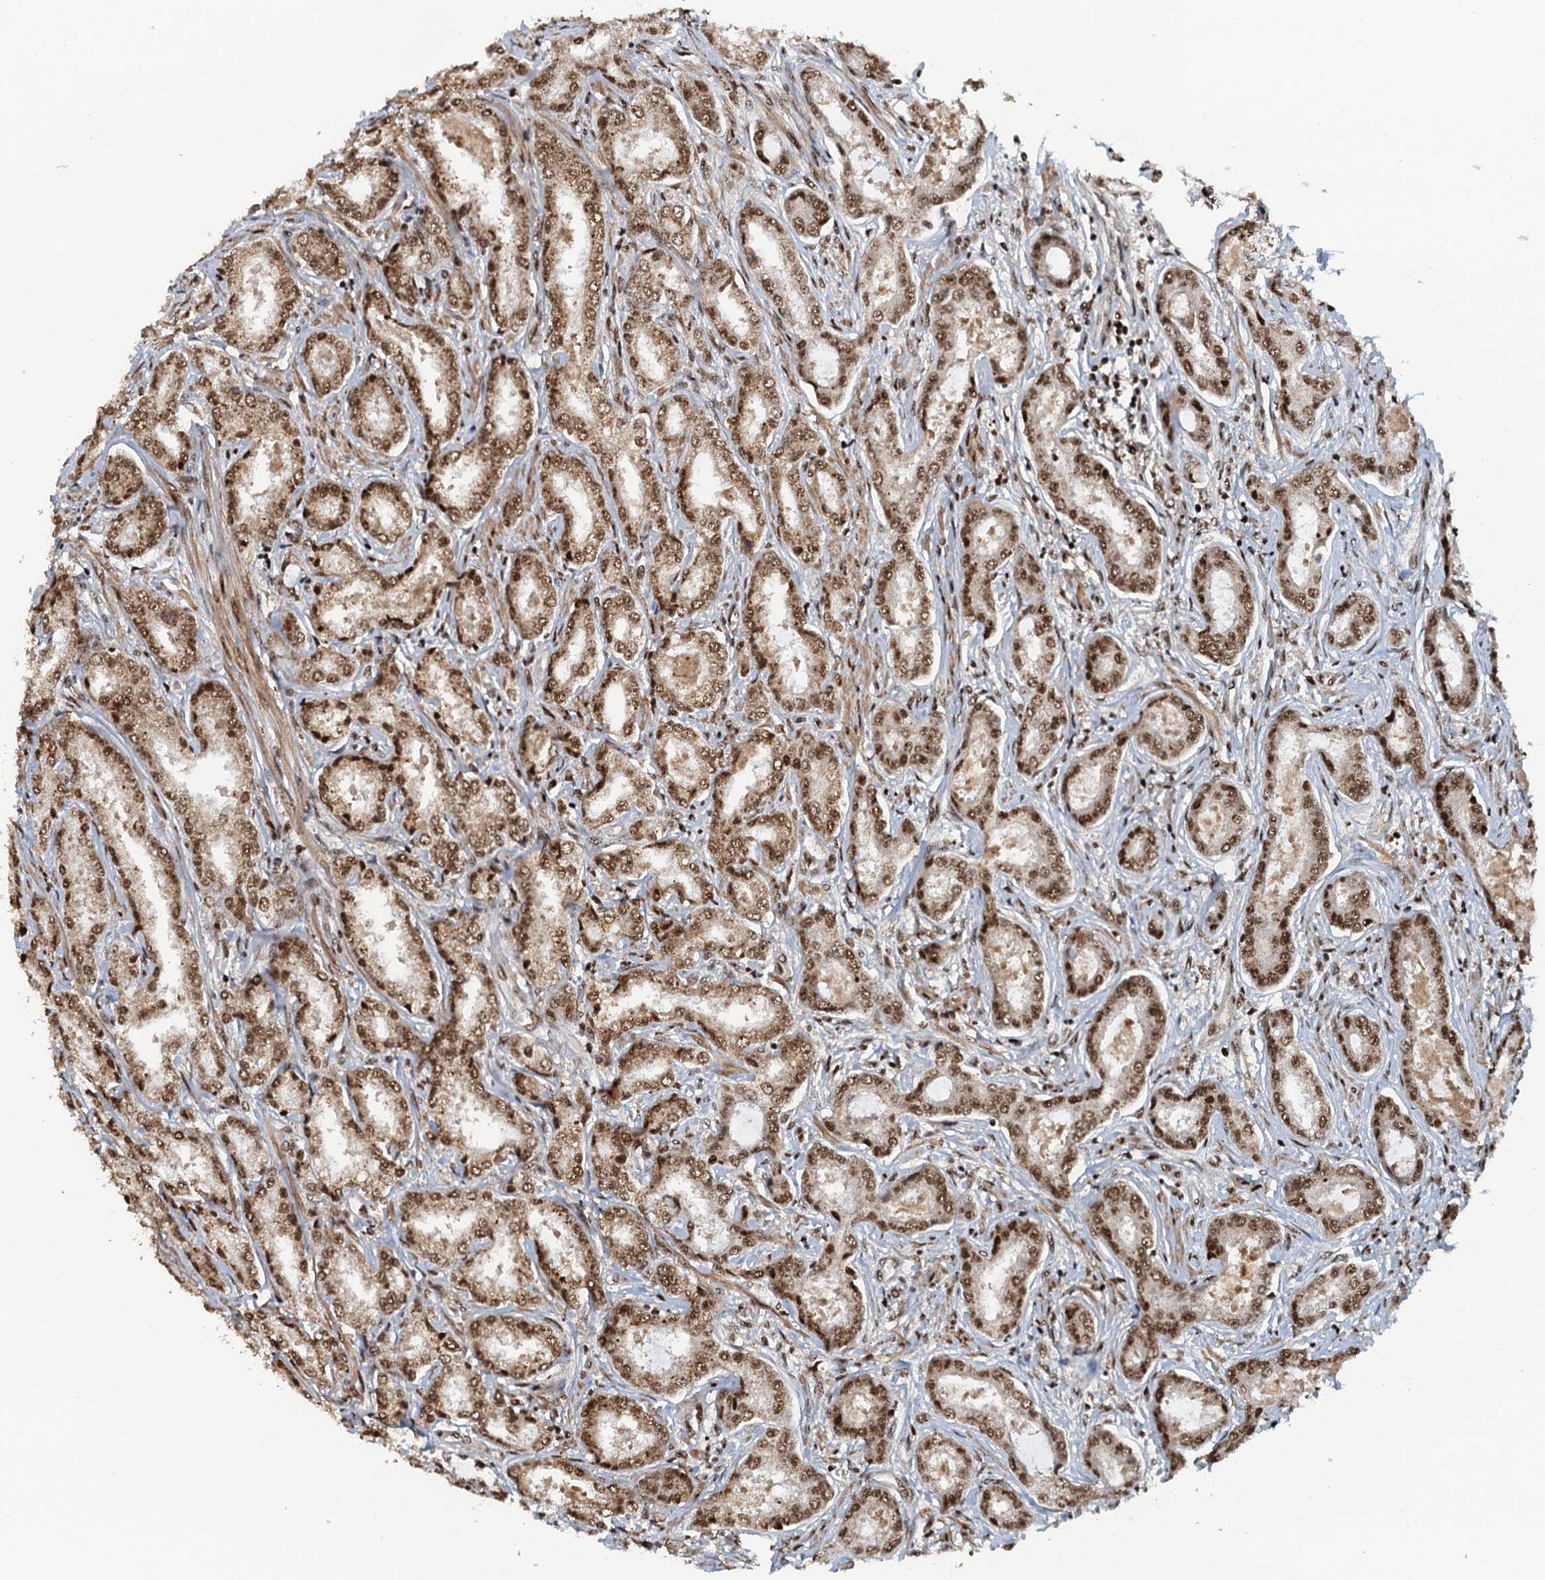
{"staining": {"intensity": "moderate", "quantity": ">75%", "location": "nuclear"}, "tissue": "prostate cancer", "cell_type": "Tumor cells", "image_type": "cancer", "snomed": [{"axis": "morphology", "description": "Adenocarcinoma, Low grade"}, {"axis": "topography", "description": "Prostate"}], "caption": "Prostate low-grade adenocarcinoma stained for a protein (brown) shows moderate nuclear positive expression in about >75% of tumor cells.", "gene": "ZC3H18", "patient": {"sex": "male", "age": 68}}